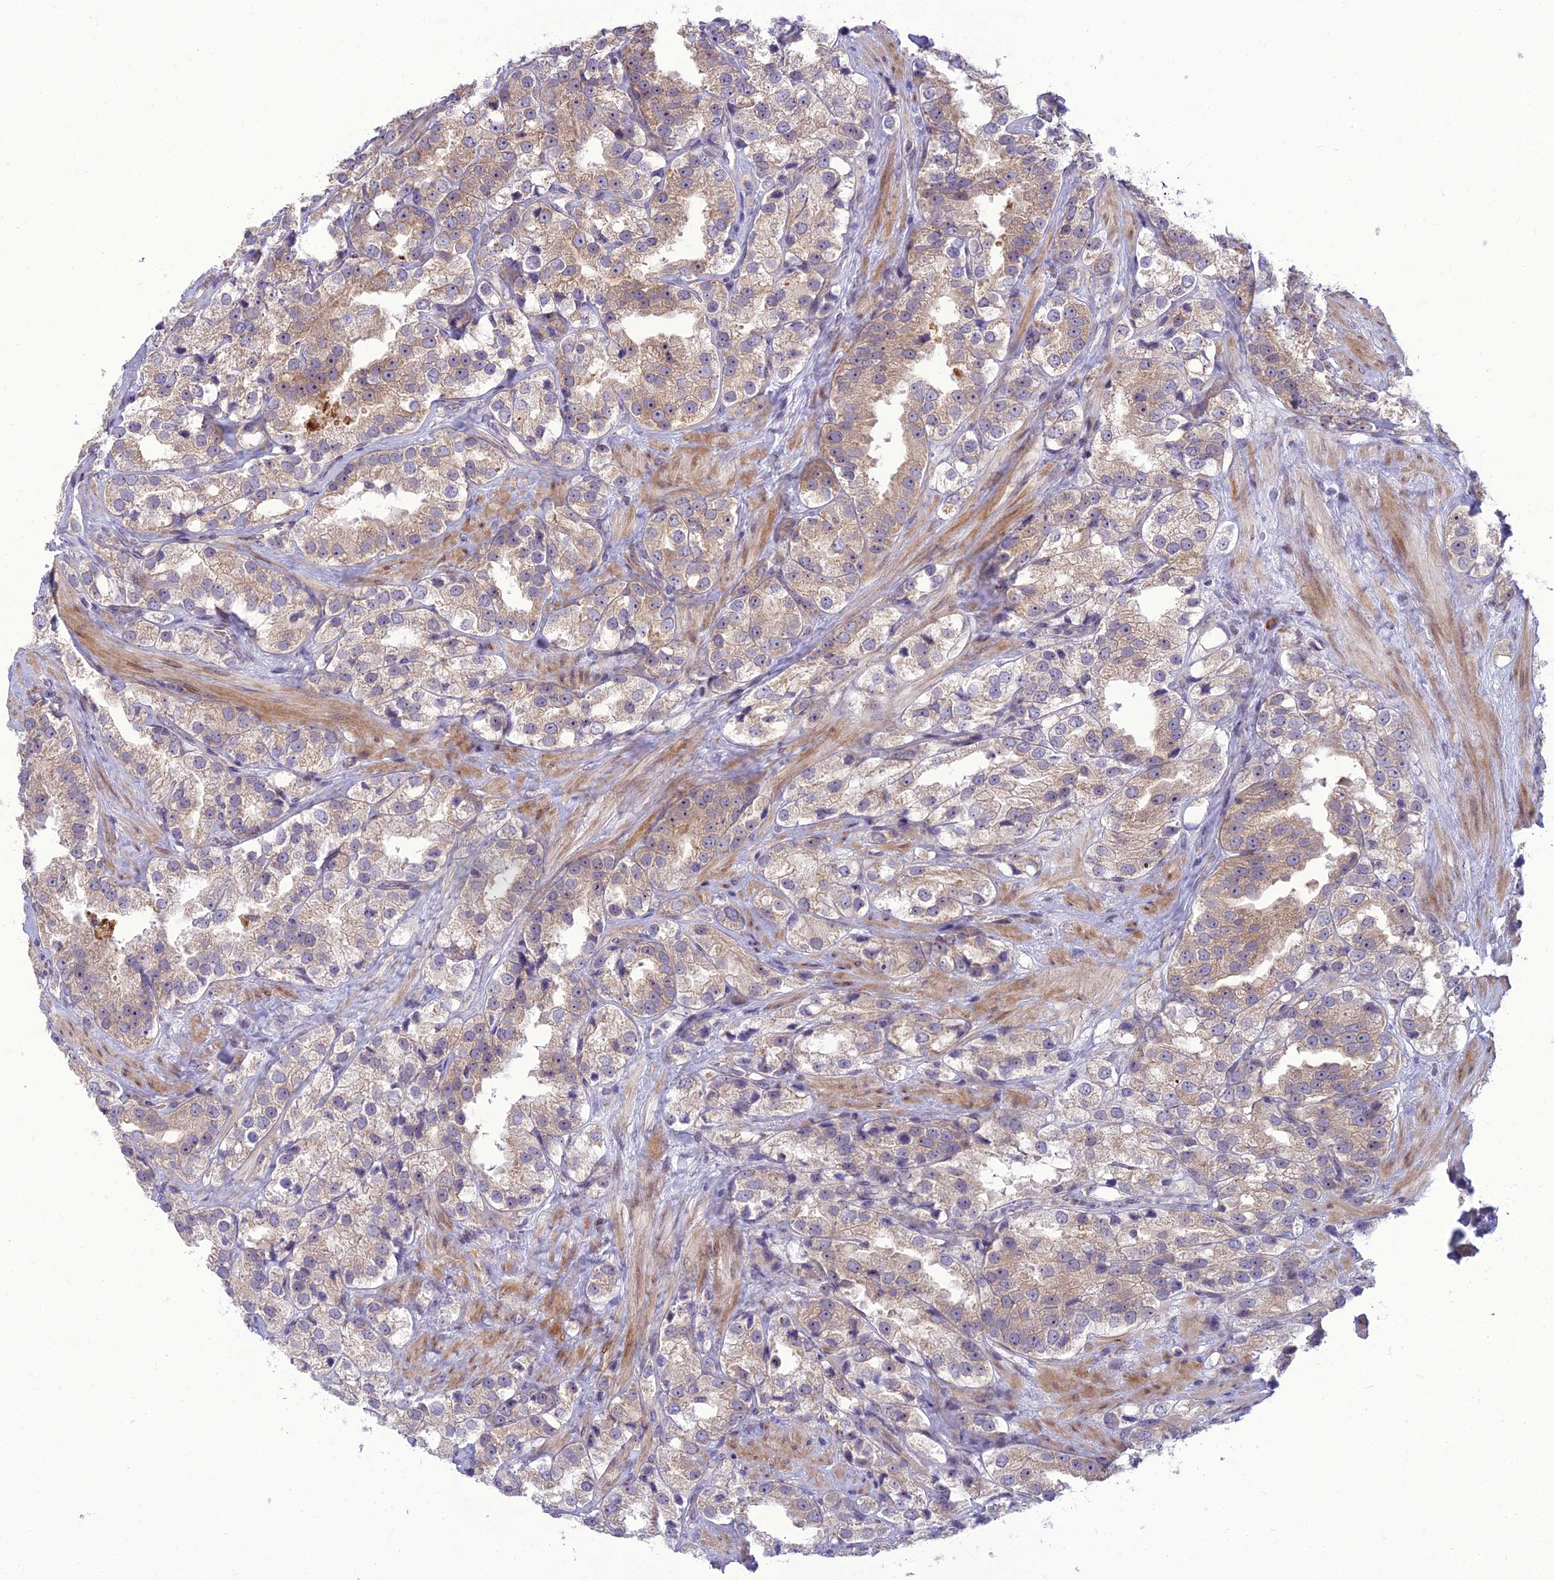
{"staining": {"intensity": "moderate", "quantity": ">75%", "location": "cytoplasmic/membranous"}, "tissue": "prostate cancer", "cell_type": "Tumor cells", "image_type": "cancer", "snomed": [{"axis": "morphology", "description": "Adenocarcinoma, NOS"}, {"axis": "topography", "description": "Prostate"}], "caption": "Prostate adenocarcinoma tissue exhibits moderate cytoplasmic/membranous staining in about >75% of tumor cells, visualized by immunohistochemistry.", "gene": "DTX2", "patient": {"sex": "male", "age": 79}}